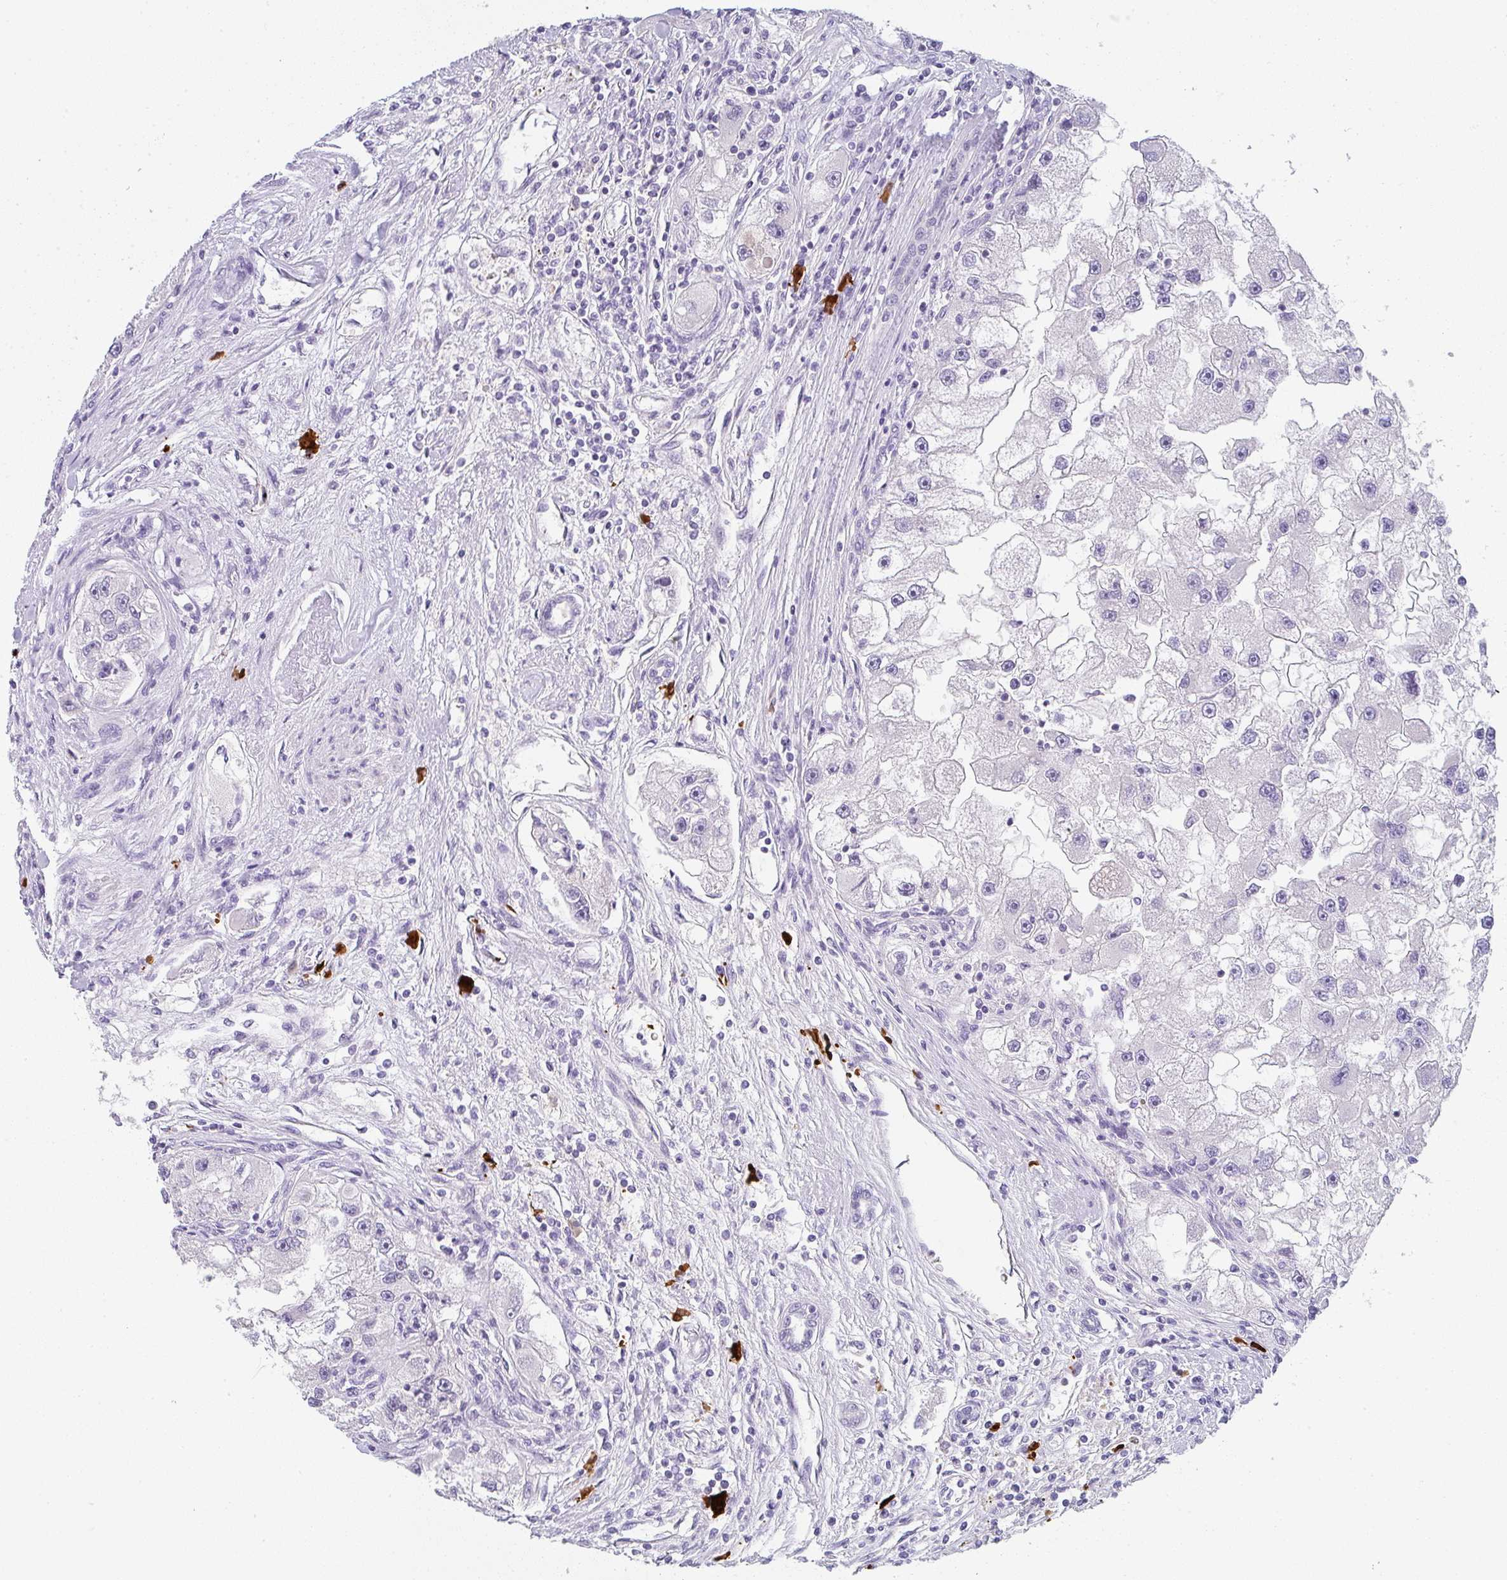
{"staining": {"intensity": "negative", "quantity": "none", "location": "none"}, "tissue": "renal cancer", "cell_type": "Tumor cells", "image_type": "cancer", "snomed": [{"axis": "morphology", "description": "Adenocarcinoma, NOS"}, {"axis": "topography", "description": "Kidney"}], "caption": "DAB immunohistochemical staining of human renal cancer demonstrates no significant staining in tumor cells.", "gene": "CACNA1S", "patient": {"sex": "male", "age": 63}}